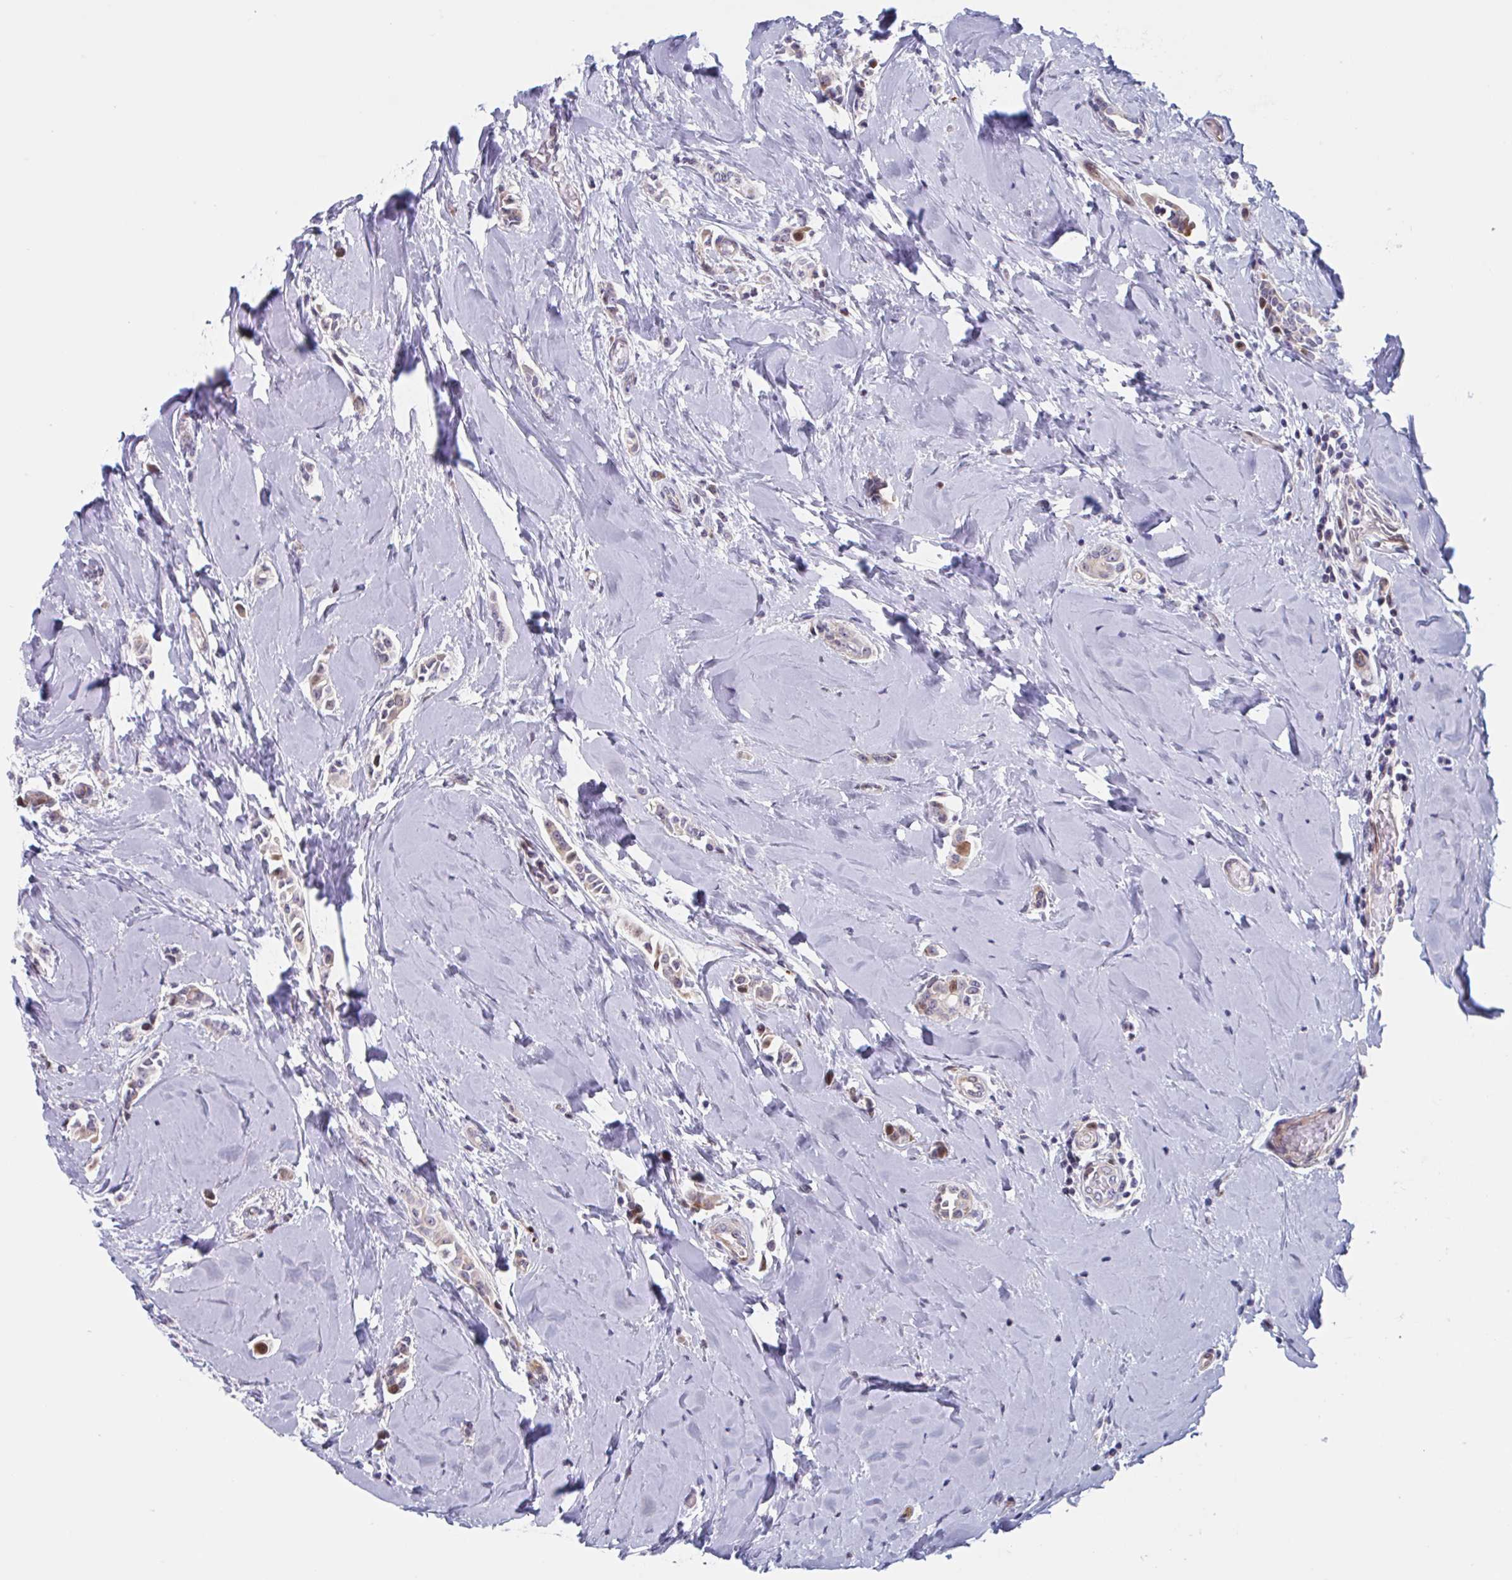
{"staining": {"intensity": "moderate", "quantity": "25%-75%", "location": "cytoplasmic/membranous"}, "tissue": "breast cancer", "cell_type": "Tumor cells", "image_type": "cancer", "snomed": [{"axis": "morphology", "description": "Duct carcinoma"}, {"axis": "topography", "description": "Breast"}], "caption": "Immunohistochemical staining of human breast cancer (intraductal carcinoma) demonstrates medium levels of moderate cytoplasmic/membranous positivity in about 25%-75% of tumor cells.", "gene": "DUXA", "patient": {"sex": "female", "age": 64}}